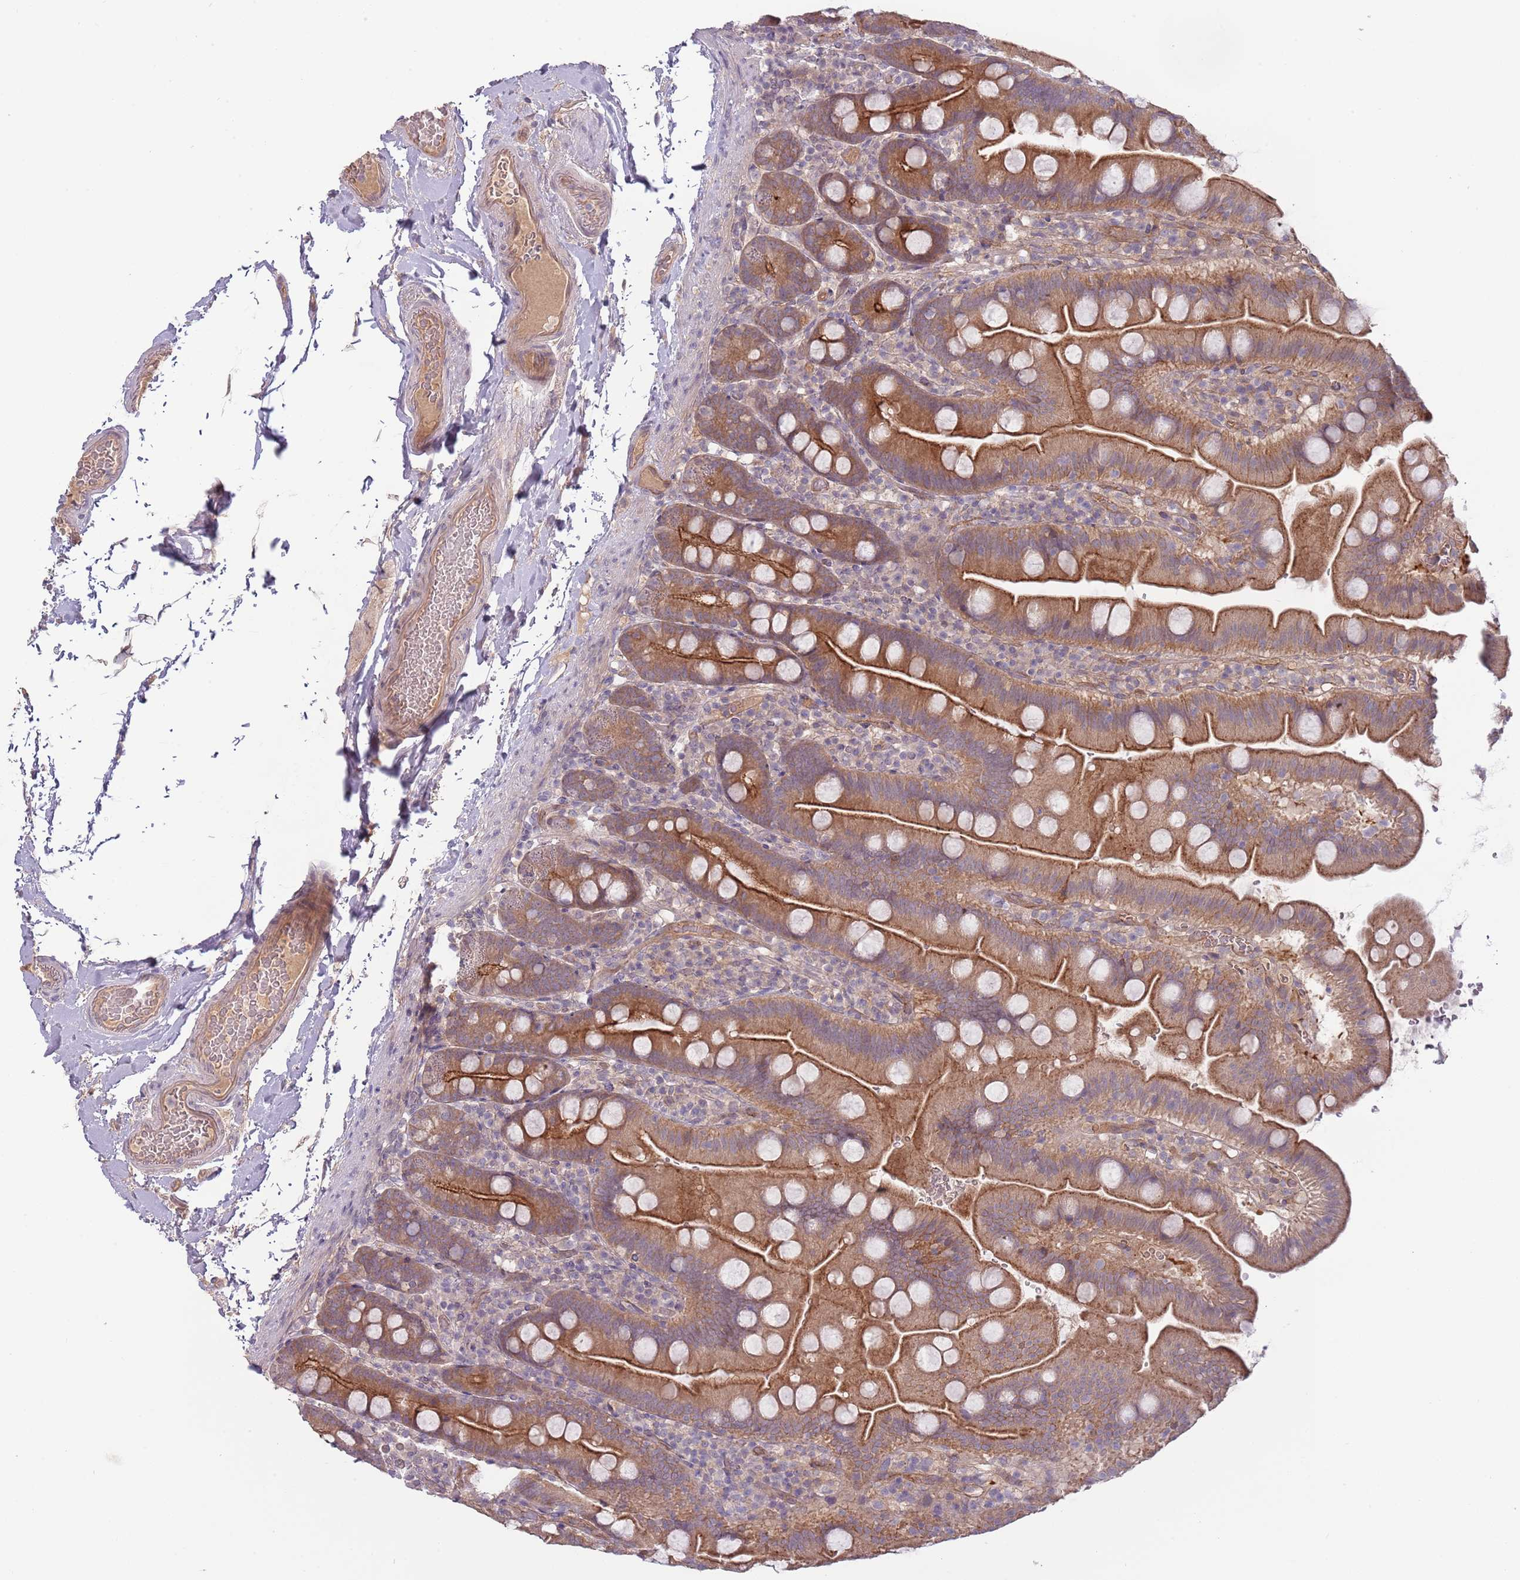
{"staining": {"intensity": "moderate", "quantity": ">75%", "location": "cytoplasmic/membranous"}, "tissue": "small intestine", "cell_type": "Glandular cells", "image_type": "normal", "snomed": [{"axis": "morphology", "description": "Normal tissue, NOS"}, {"axis": "topography", "description": "Small intestine"}], "caption": "Small intestine stained with DAB IHC demonstrates medium levels of moderate cytoplasmic/membranous positivity in approximately >75% of glandular cells.", "gene": "SAV1", "patient": {"sex": "female", "age": 68}}